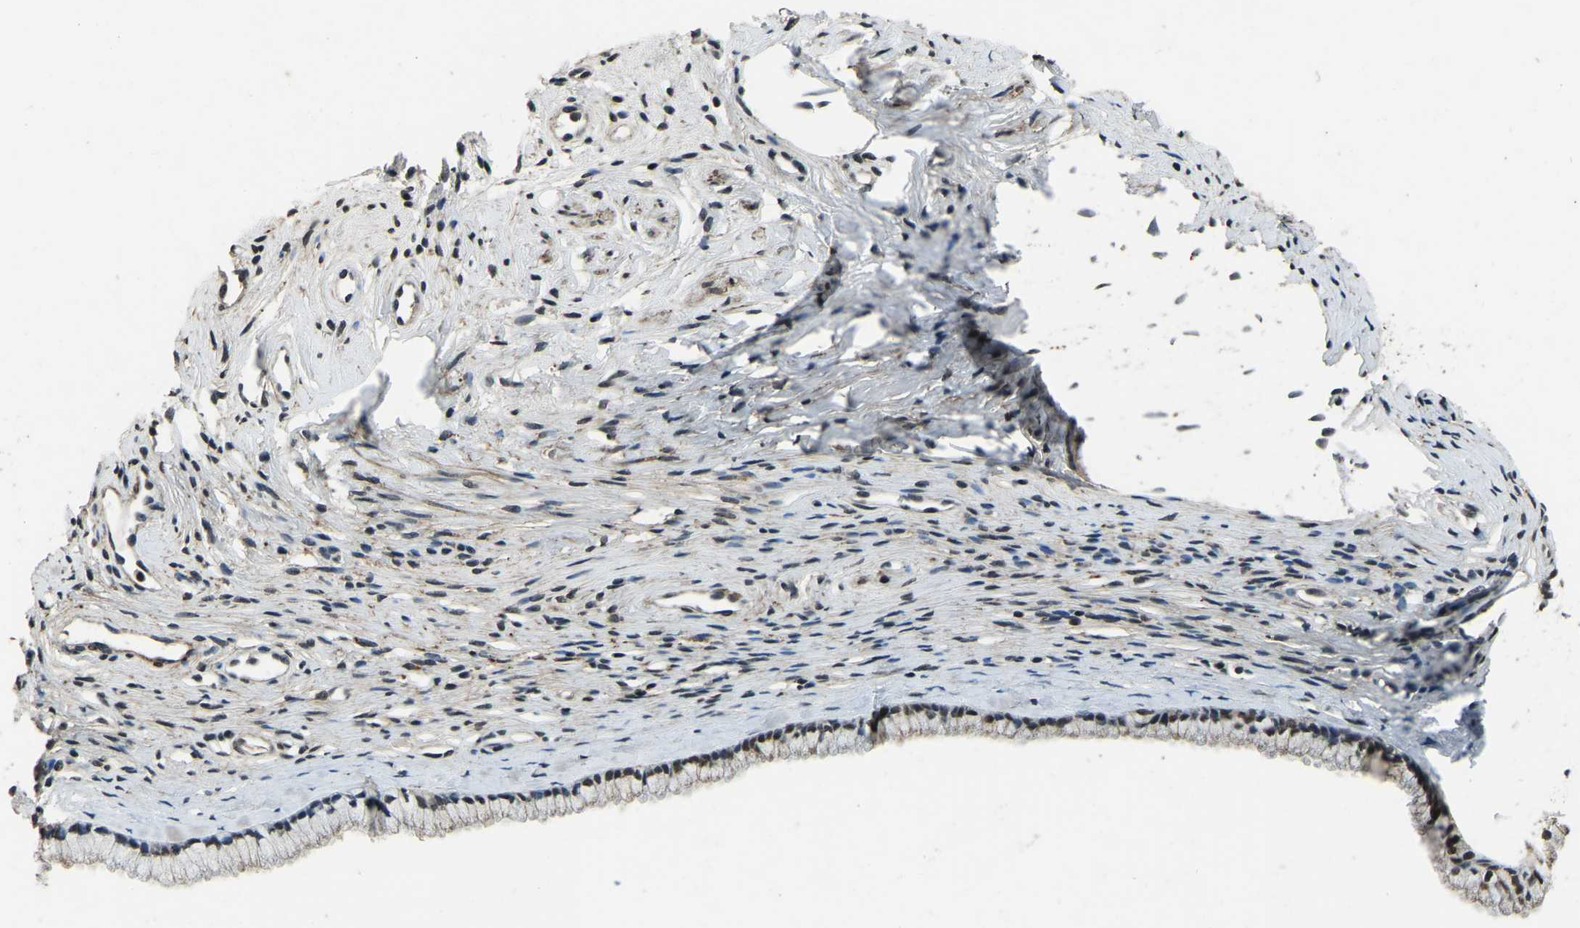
{"staining": {"intensity": "moderate", "quantity": "25%-75%", "location": "nuclear"}, "tissue": "cervix", "cell_type": "Glandular cells", "image_type": "normal", "snomed": [{"axis": "morphology", "description": "Normal tissue, NOS"}, {"axis": "topography", "description": "Cervix"}], "caption": "Glandular cells reveal medium levels of moderate nuclear staining in approximately 25%-75% of cells in unremarkable cervix. (DAB (3,3'-diaminobenzidine) IHC with brightfield microscopy, high magnification).", "gene": "ANKIB1", "patient": {"sex": "female", "age": 77}}